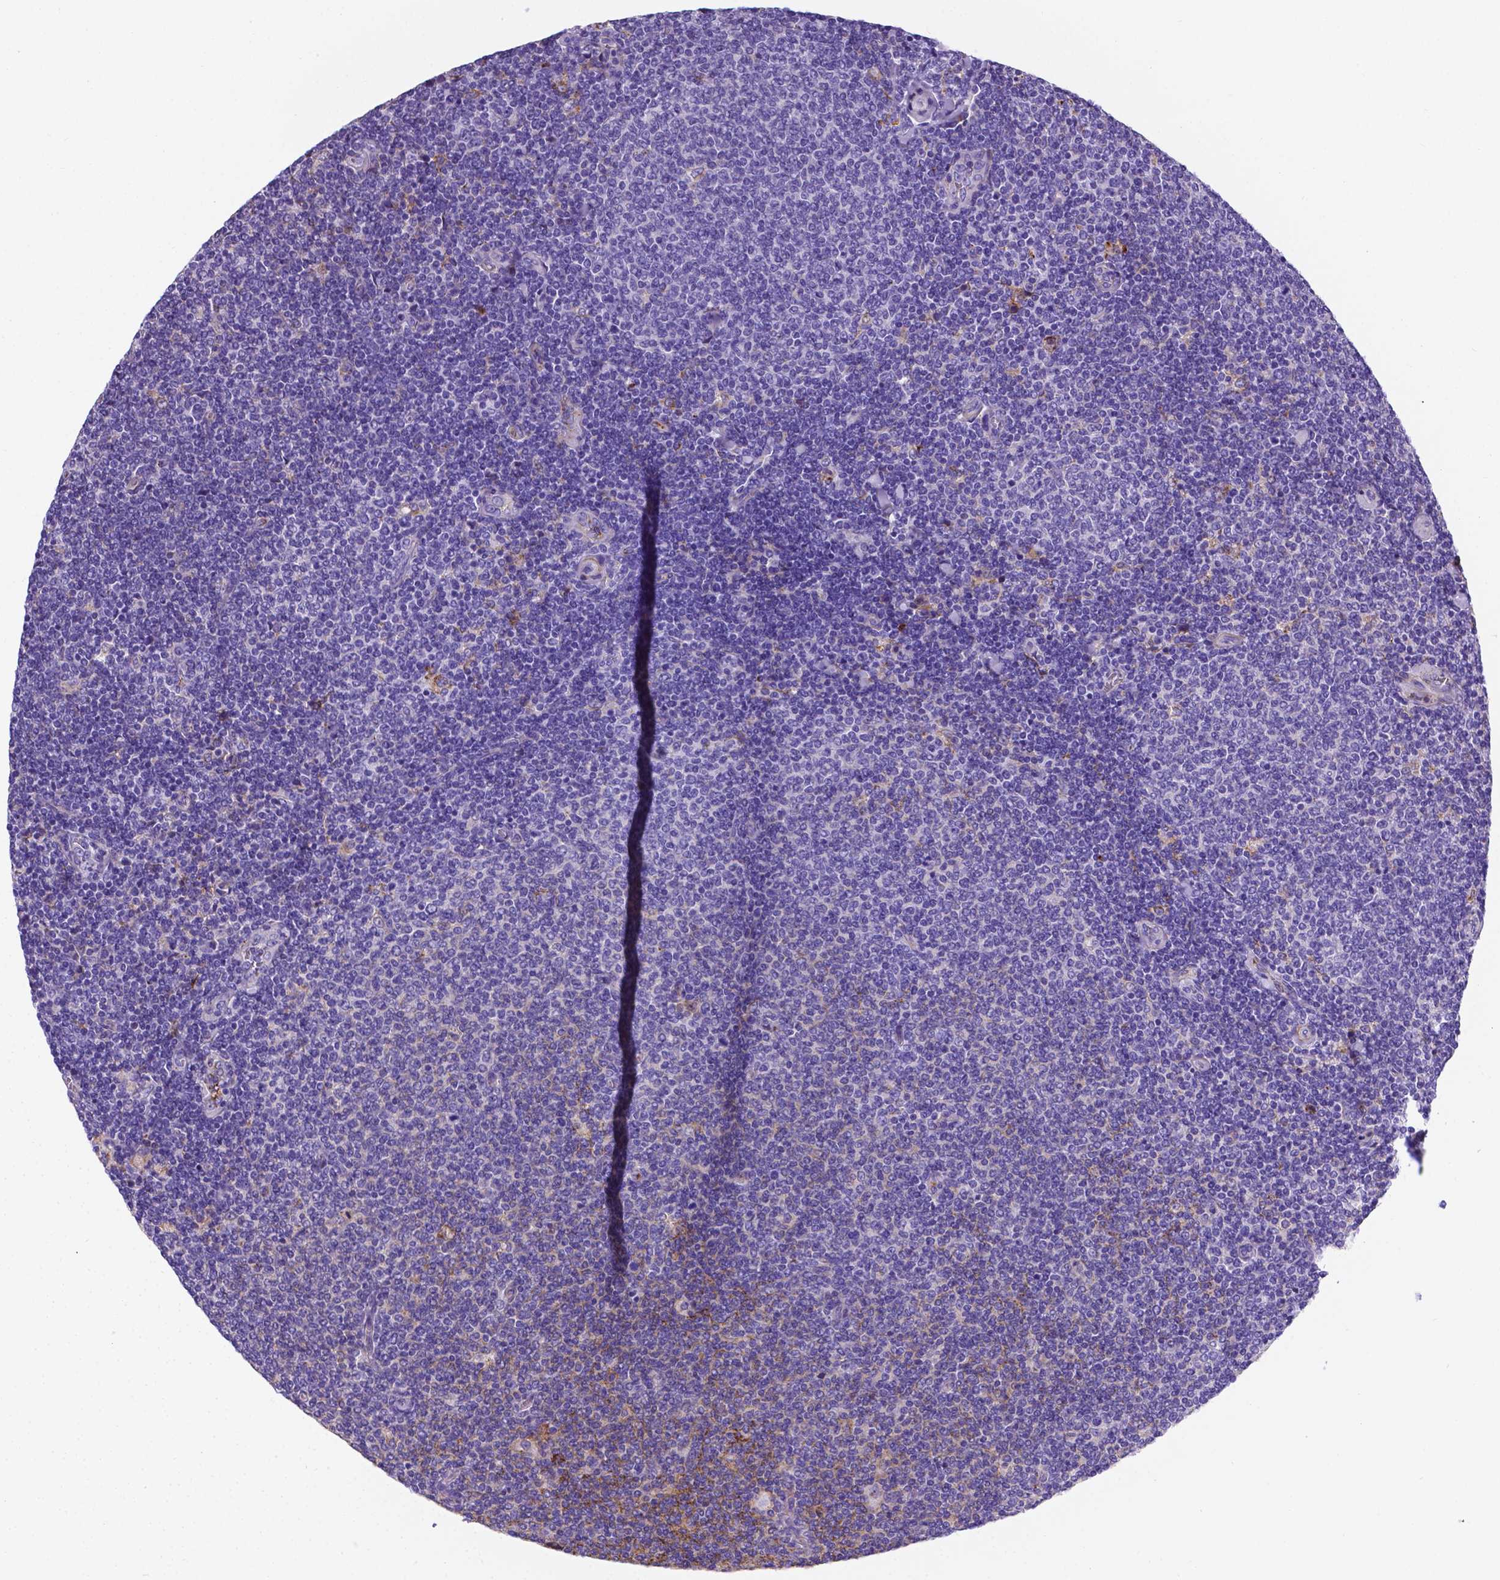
{"staining": {"intensity": "negative", "quantity": "none", "location": "none"}, "tissue": "lymphoma", "cell_type": "Tumor cells", "image_type": "cancer", "snomed": [{"axis": "morphology", "description": "Malignant lymphoma, non-Hodgkin's type, Low grade"}, {"axis": "topography", "description": "Lymph node"}], "caption": "Tumor cells show no significant protein staining in malignant lymphoma, non-Hodgkin's type (low-grade).", "gene": "APOE", "patient": {"sex": "male", "age": 52}}